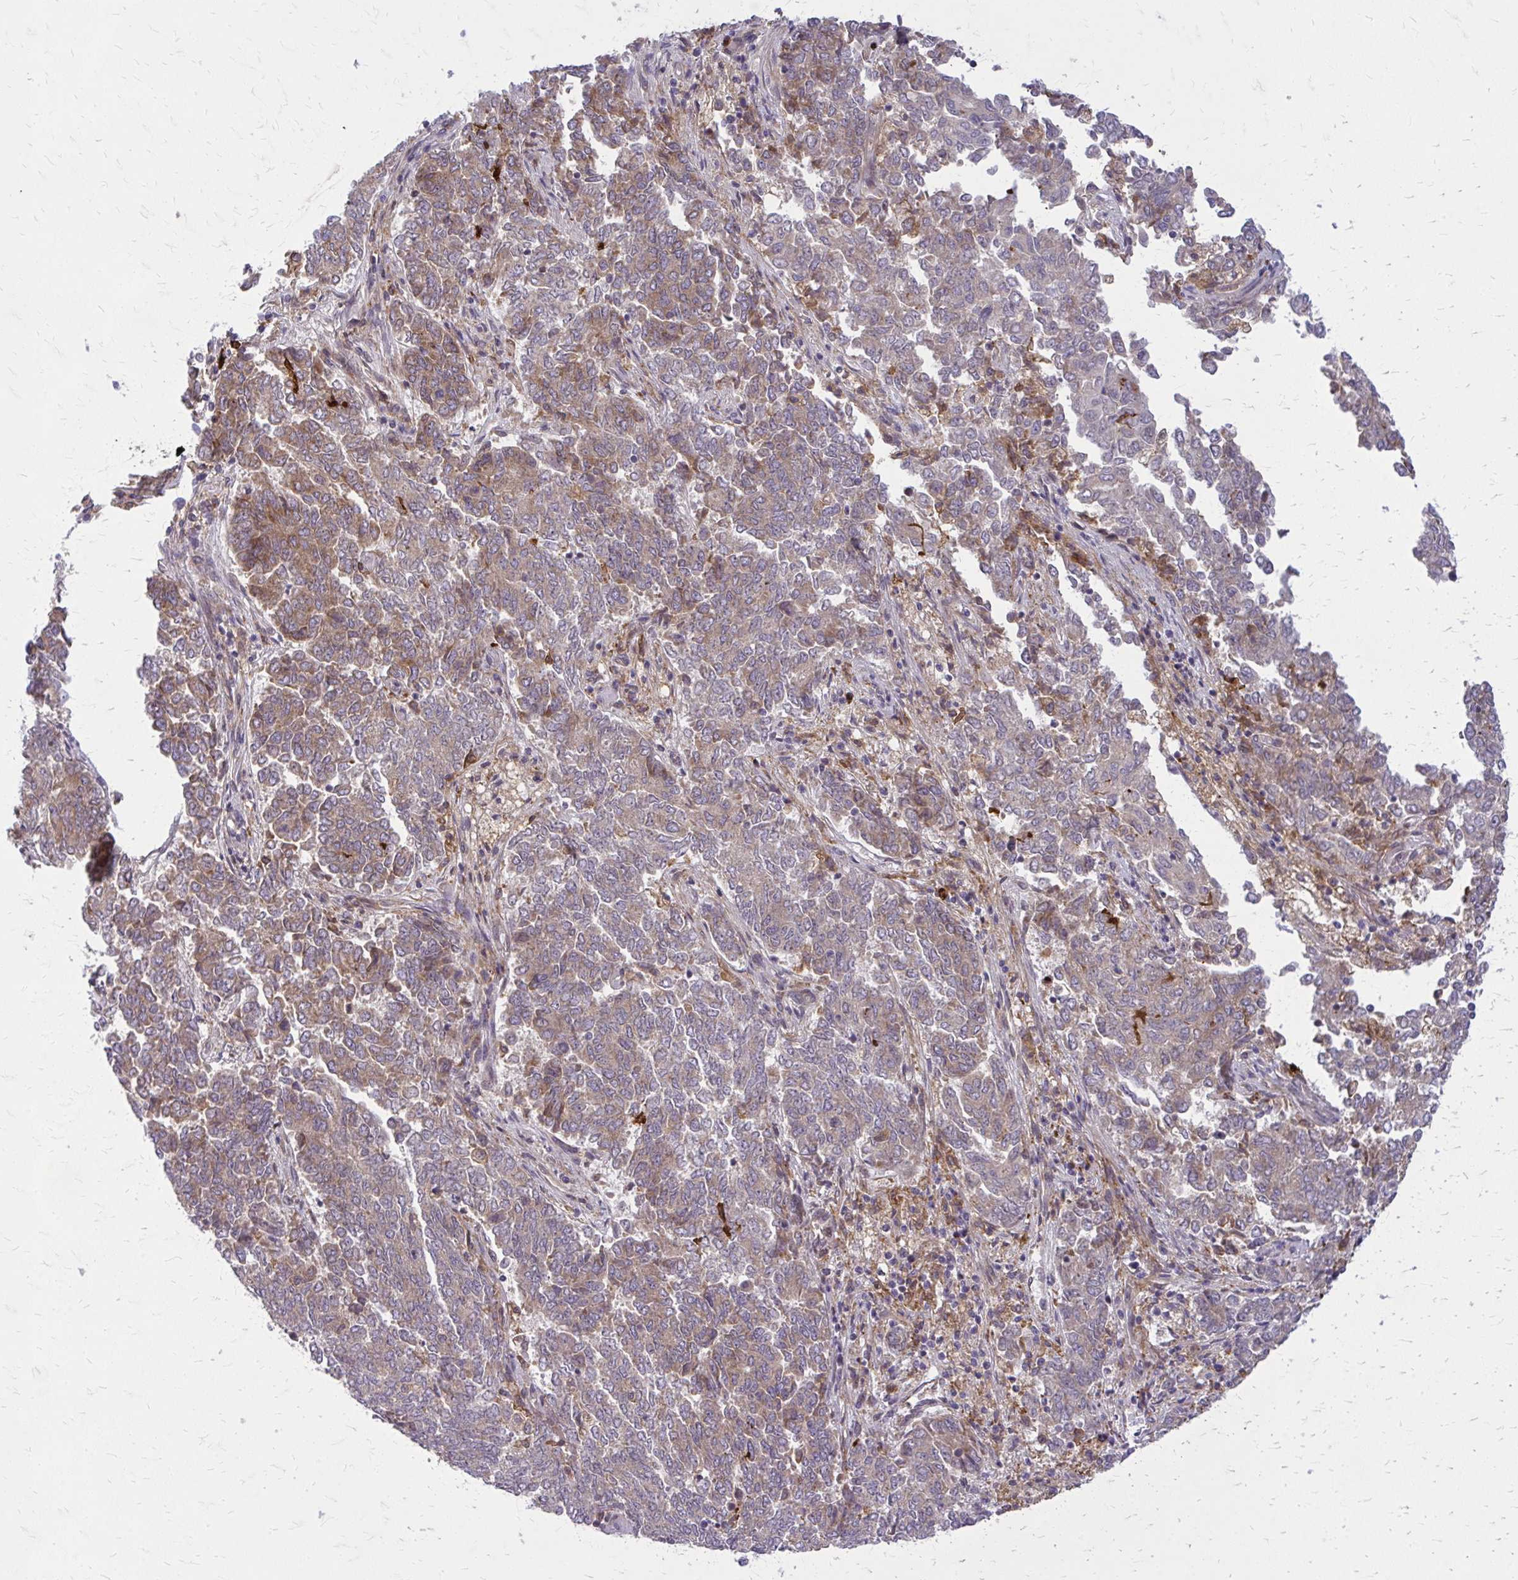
{"staining": {"intensity": "weak", "quantity": ">75%", "location": "cytoplasmic/membranous"}, "tissue": "endometrial cancer", "cell_type": "Tumor cells", "image_type": "cancer", "snomed": [{"axis": "morphology", "description": "Adenocarcinoma, NOS"}, {"axis": "topography", "description": "Endometrium"}], "caption": "Immunohistochemistry (IHC) image of endometrial cancer stained for a protein (brown), which reveals low levels of weak cytoplasmic/membranous positivity in approximately >75% of tumor cells.", "gene": "OXNAD1", "patient": {"sex": "female", "age": 80}}